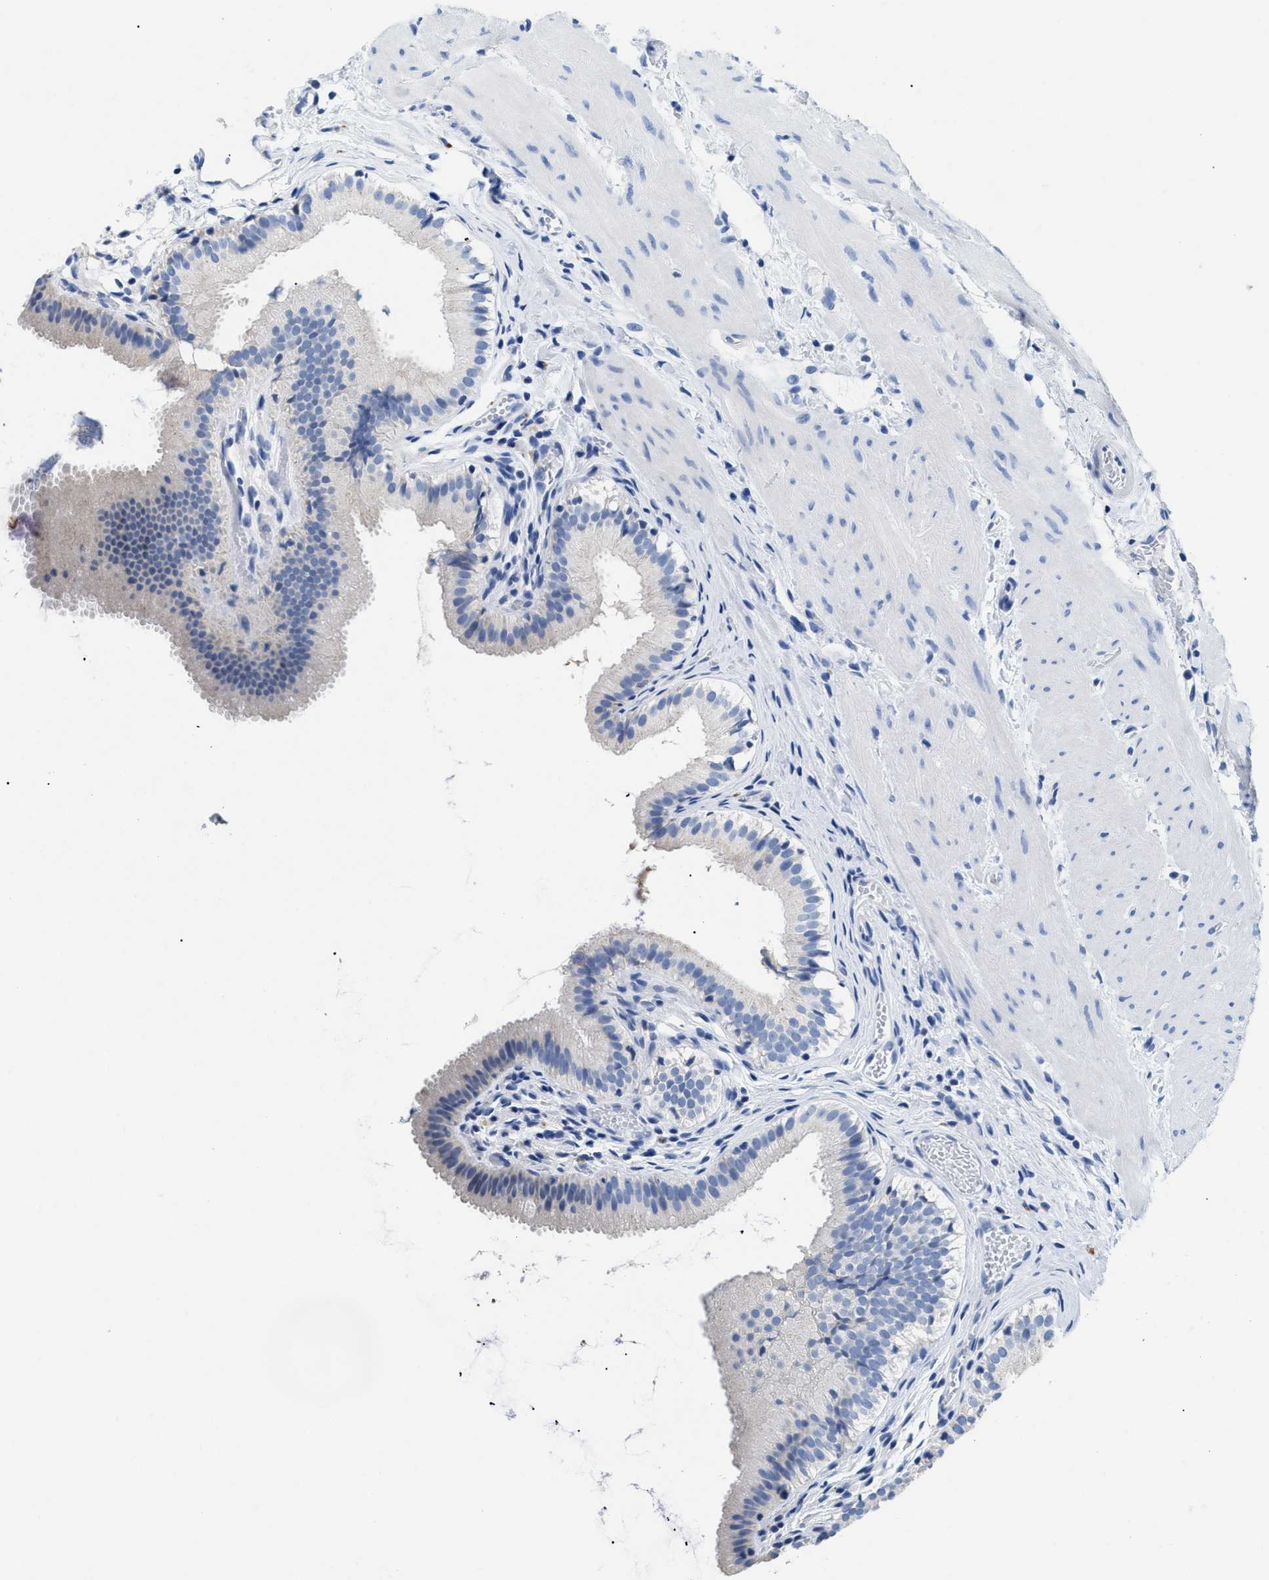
{"staining": {"intensity": "negative", "quantity": "none", "location": "none"}, "tissue": "gallbladder", "cell_type": "Glandular cells", "image_type": "normal", "snomed": [{"axis": "morphology", "description": "Normal tissue, NOS"}, {"axis": "topography", "description": "Gallbladder"}], "caption": "Photomicrograph shows no protein positivity in glandular cells of benign gallbladder.", "gene": "APOBEC2", "patient": {"sex": "female", "age": 26}}